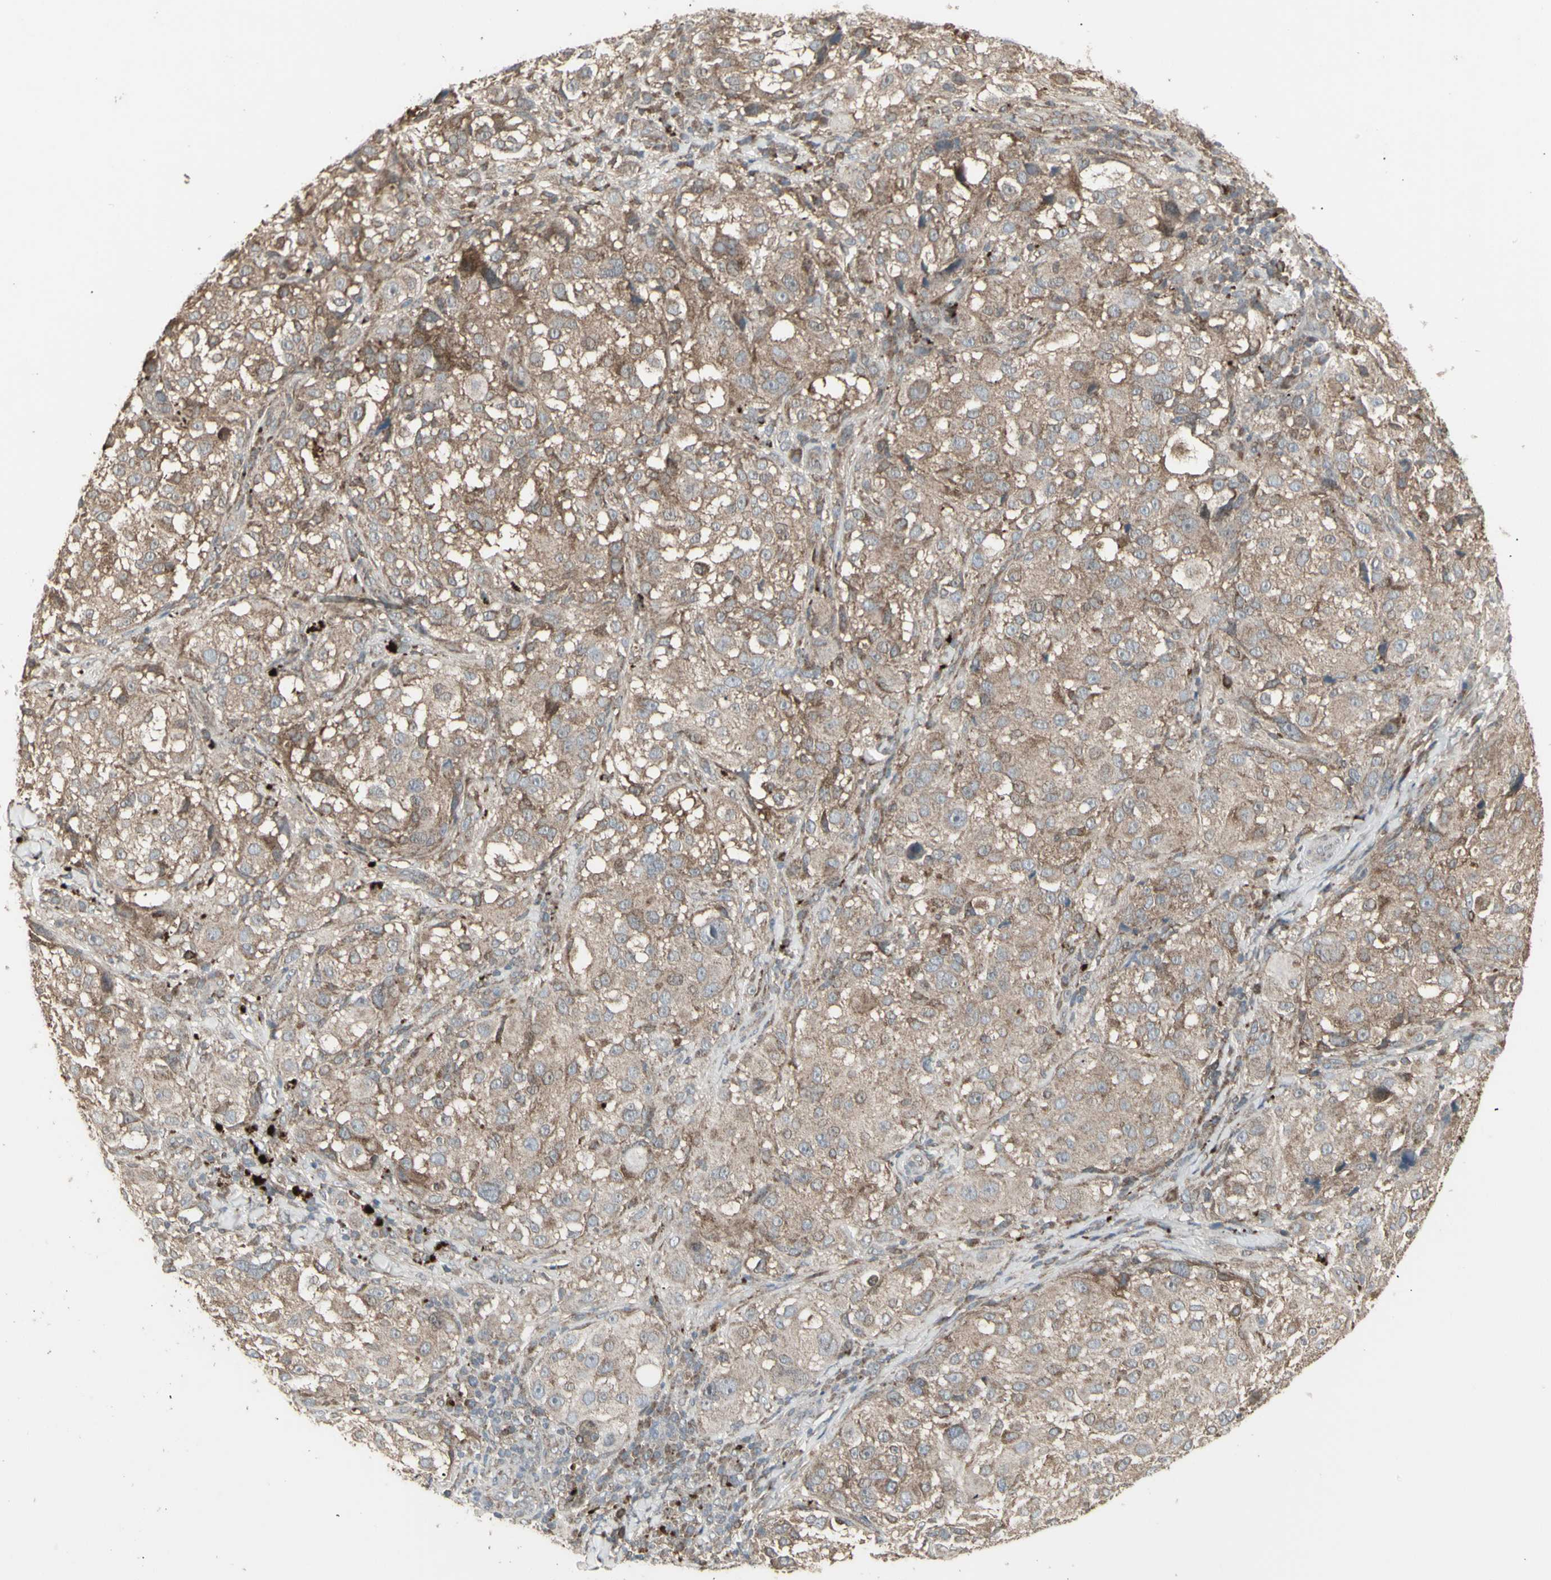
{"staining": {"intensity": "moderate", "quantity": ">75%", "location": "cytoplasmic/membranous"}, "tissue": "melanoma", "cell_type": "Tumor cells", "image_type": "cancer", "snomed": [{"axis": "morphology", "description": "Necrosis, NOS"}, {"axis": "morphology", "description": "Malignant melanoma, NOS"}, {"axis": "topography", "description": "Skin"}], "caption": "The immunohistochemical stain labels moderate cytoplasmic/membranous positivity in tumor cells of malignant melanoma tissue. (brown staining indicates protein expression, while blue staining denotes nuclei).", "gene": "RNASEL", "patient": {"sex": "female", "age": 87}}